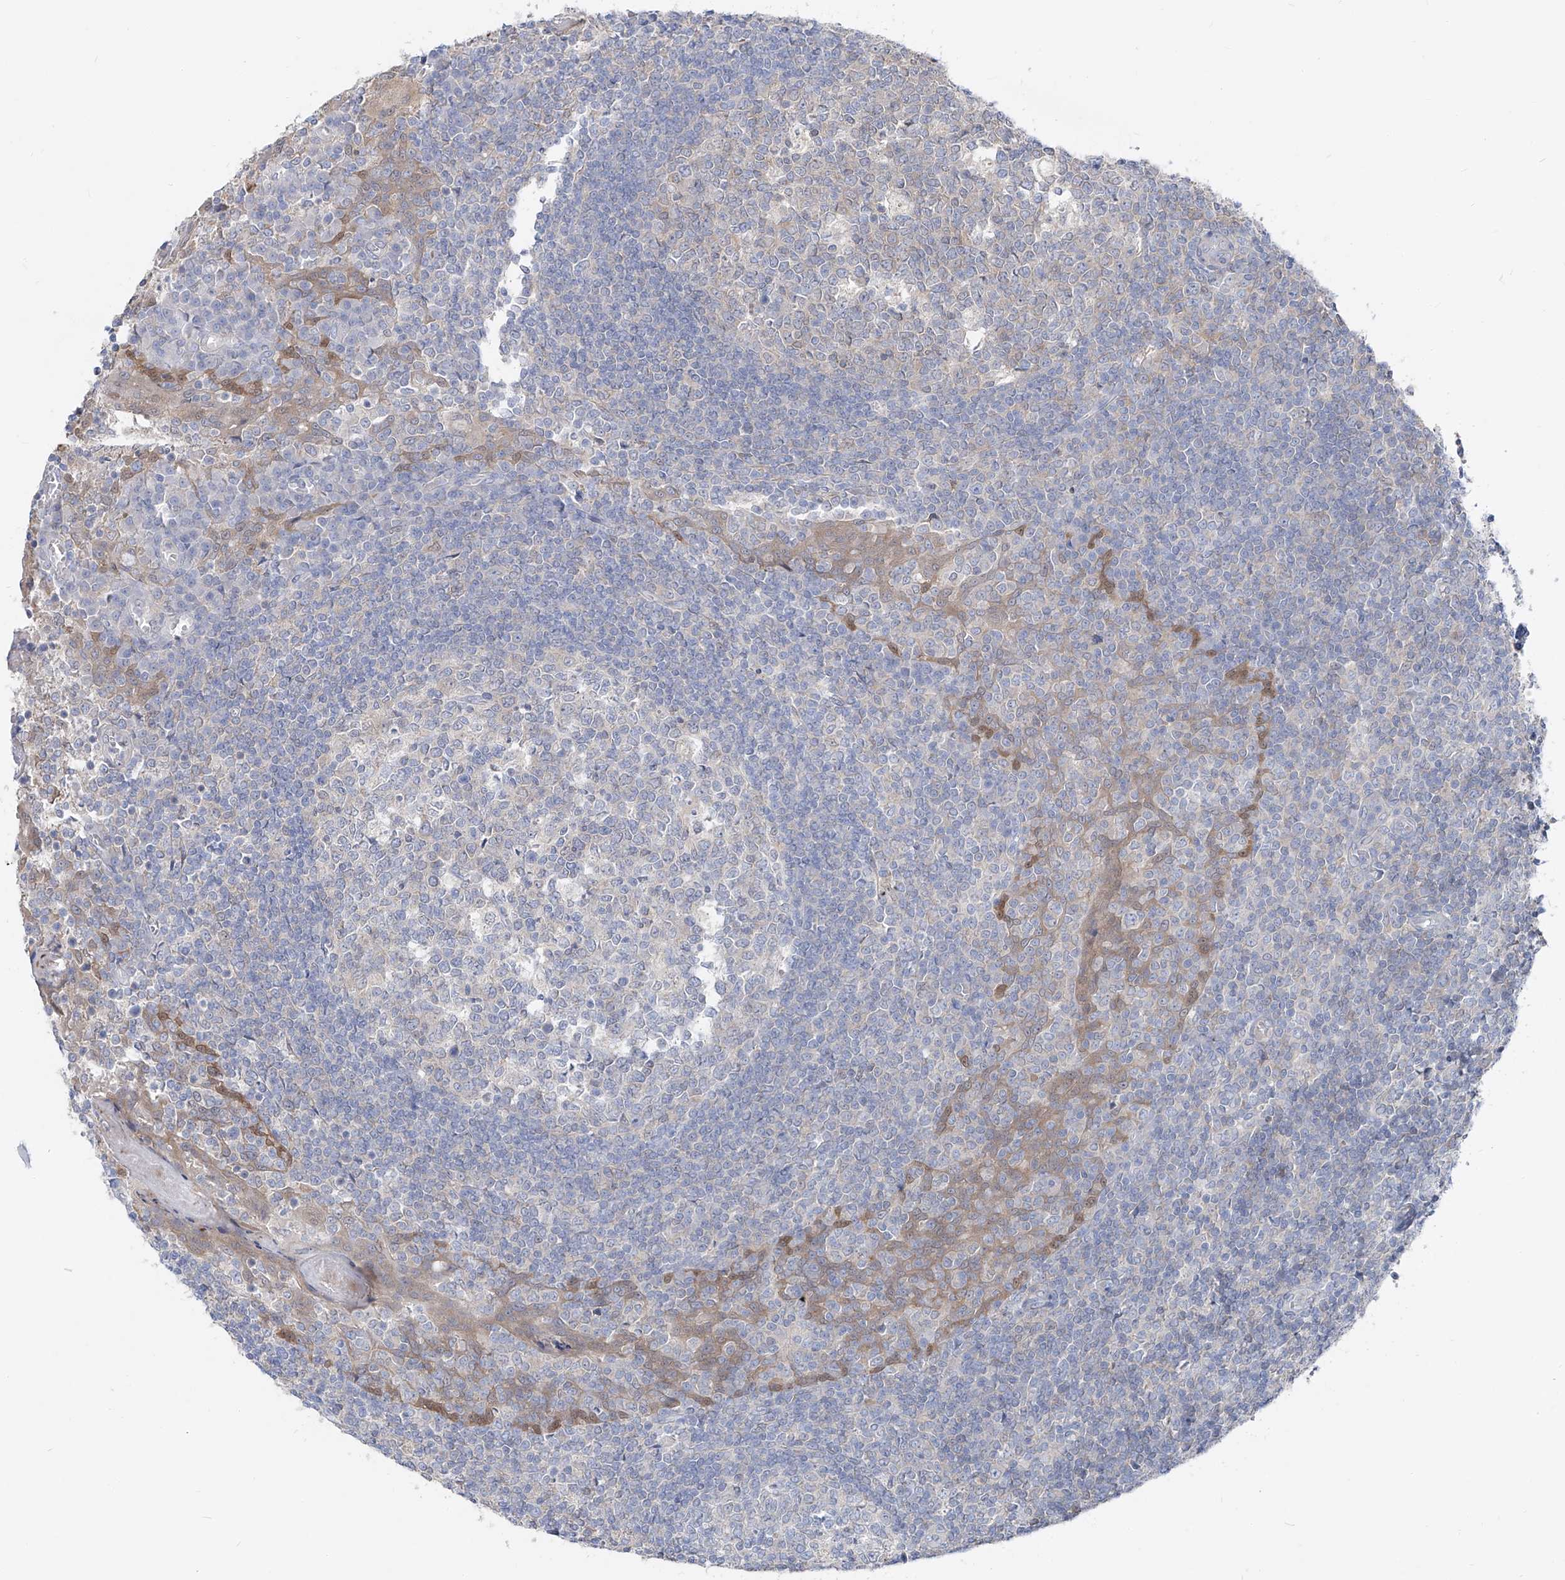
{"staining": {"intensity": "negative", "quantity": "none", "location": "none"}, "tissue": "tonsil", "cell_type": "Germinal center cells", "image_type": "normal", "snomed": [{"axis": "morphology", "description": "Normal tissue, NOS"}, {"axis": "topography", "description": "Tonsil"}], "caption": "A high-resolution image shows IHC staining of normal tonsil, which exhibits no significant staining in germinal center cells. Brightfield microscopy of IHC stained with DAB (3,3'-diaminobenzidine) (brown) and hematoxylin (blue), captured at high magnification.", "gene": "UFL1", "patient": {"sex": "female", "age": 19}}